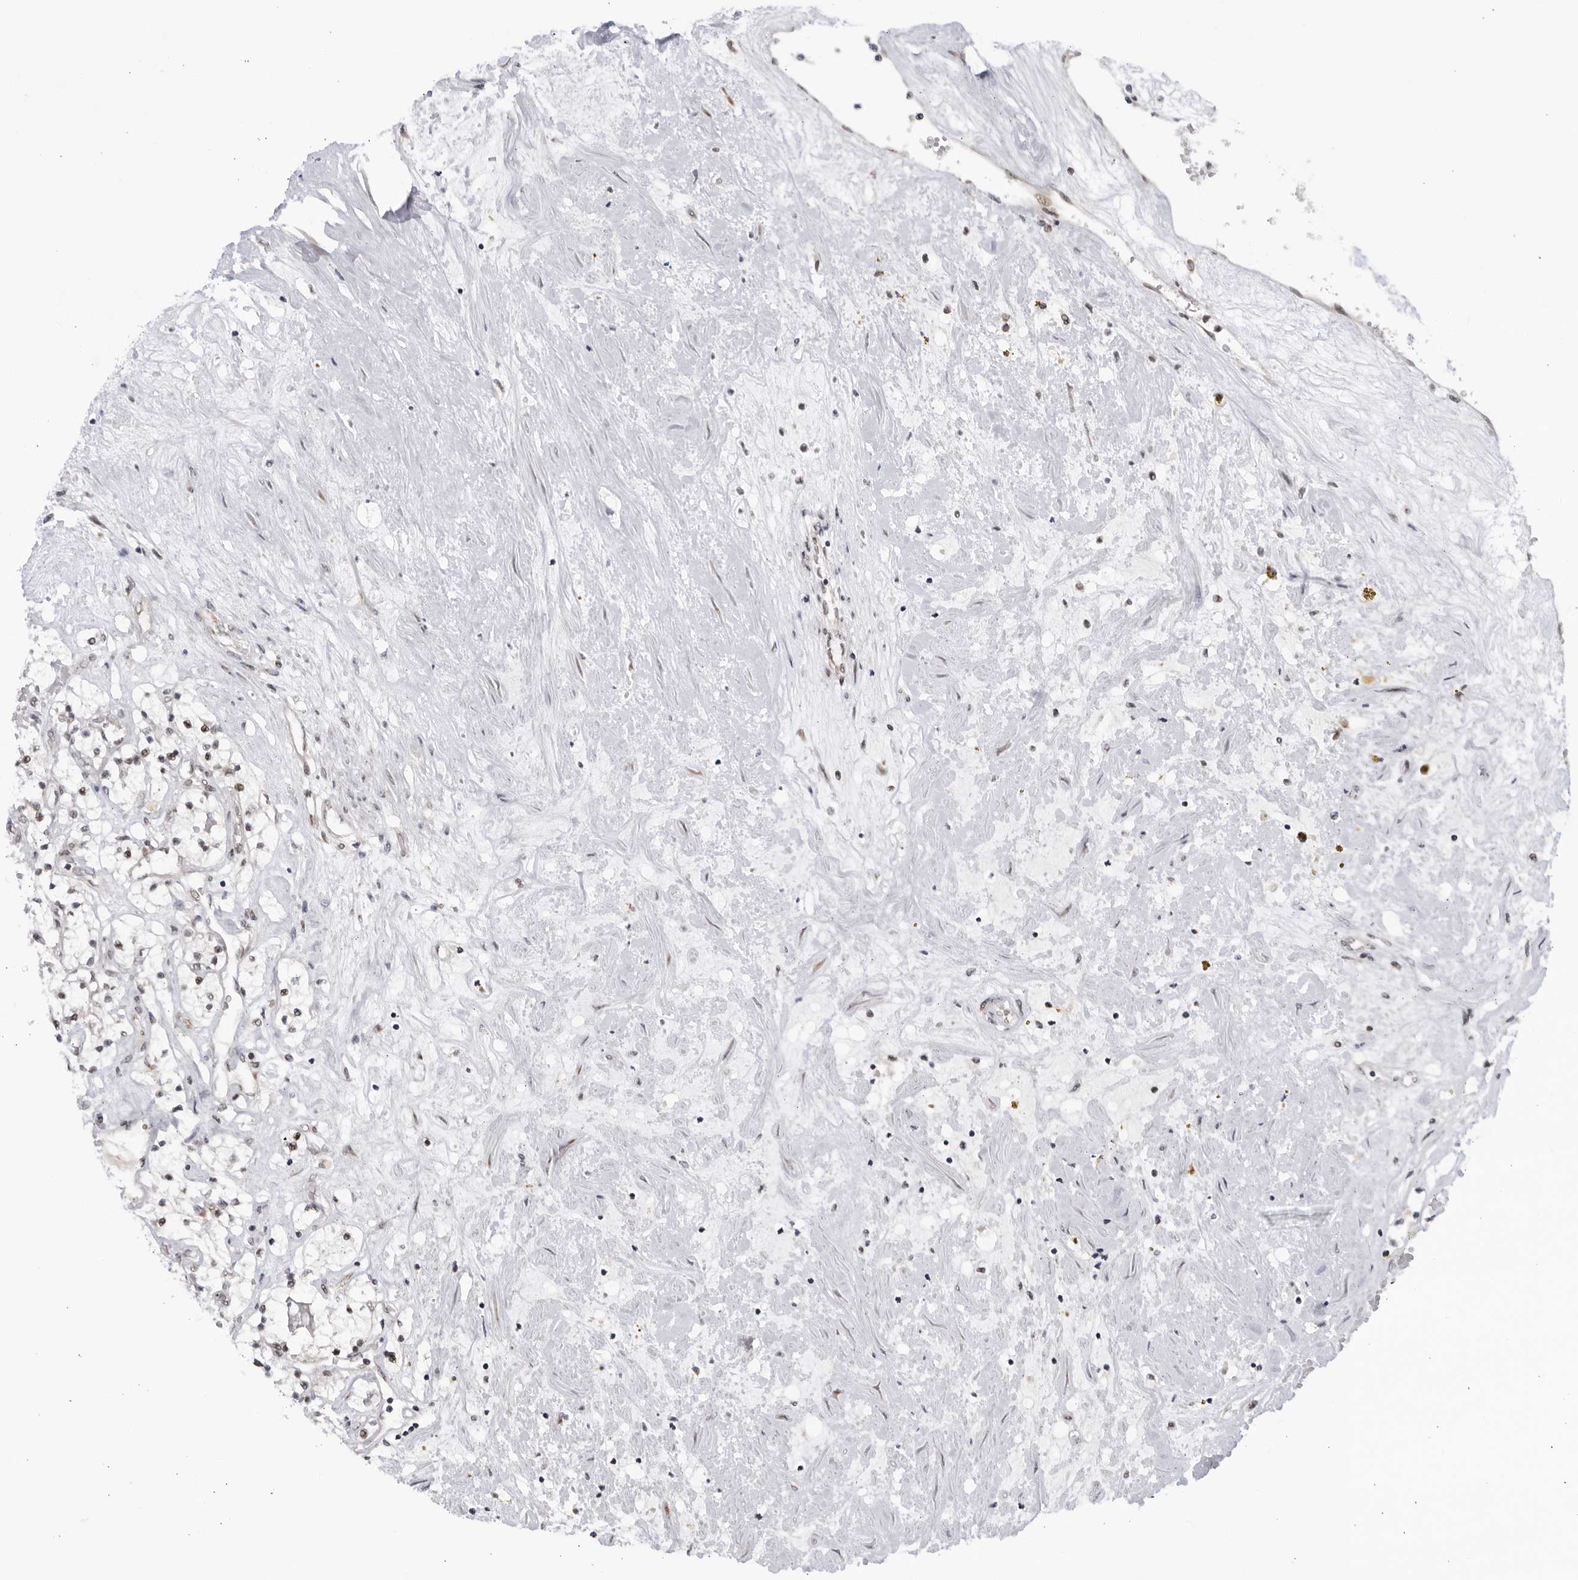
{"staining": {"intensity": "negative", "quantity": "none", "location": "none"}, "tissue": "renal cancer", "cell_type": "Tumor cells", "image_type": "cancer", "snomed": [{"axis": "morphology", "description": "Normal tissue, NOS"}, {"axis": "morphology", "description": "Adenocarcinoma, NOS"}, {"axis": "topography", "description": "Kidney"}], "caption": "Histopathology image shows no protein expression in tumor cells of renal adenocarcinoma tissue.", "gene": "RASGEF1C", "patient": {"sex": "male", "age": 68}}